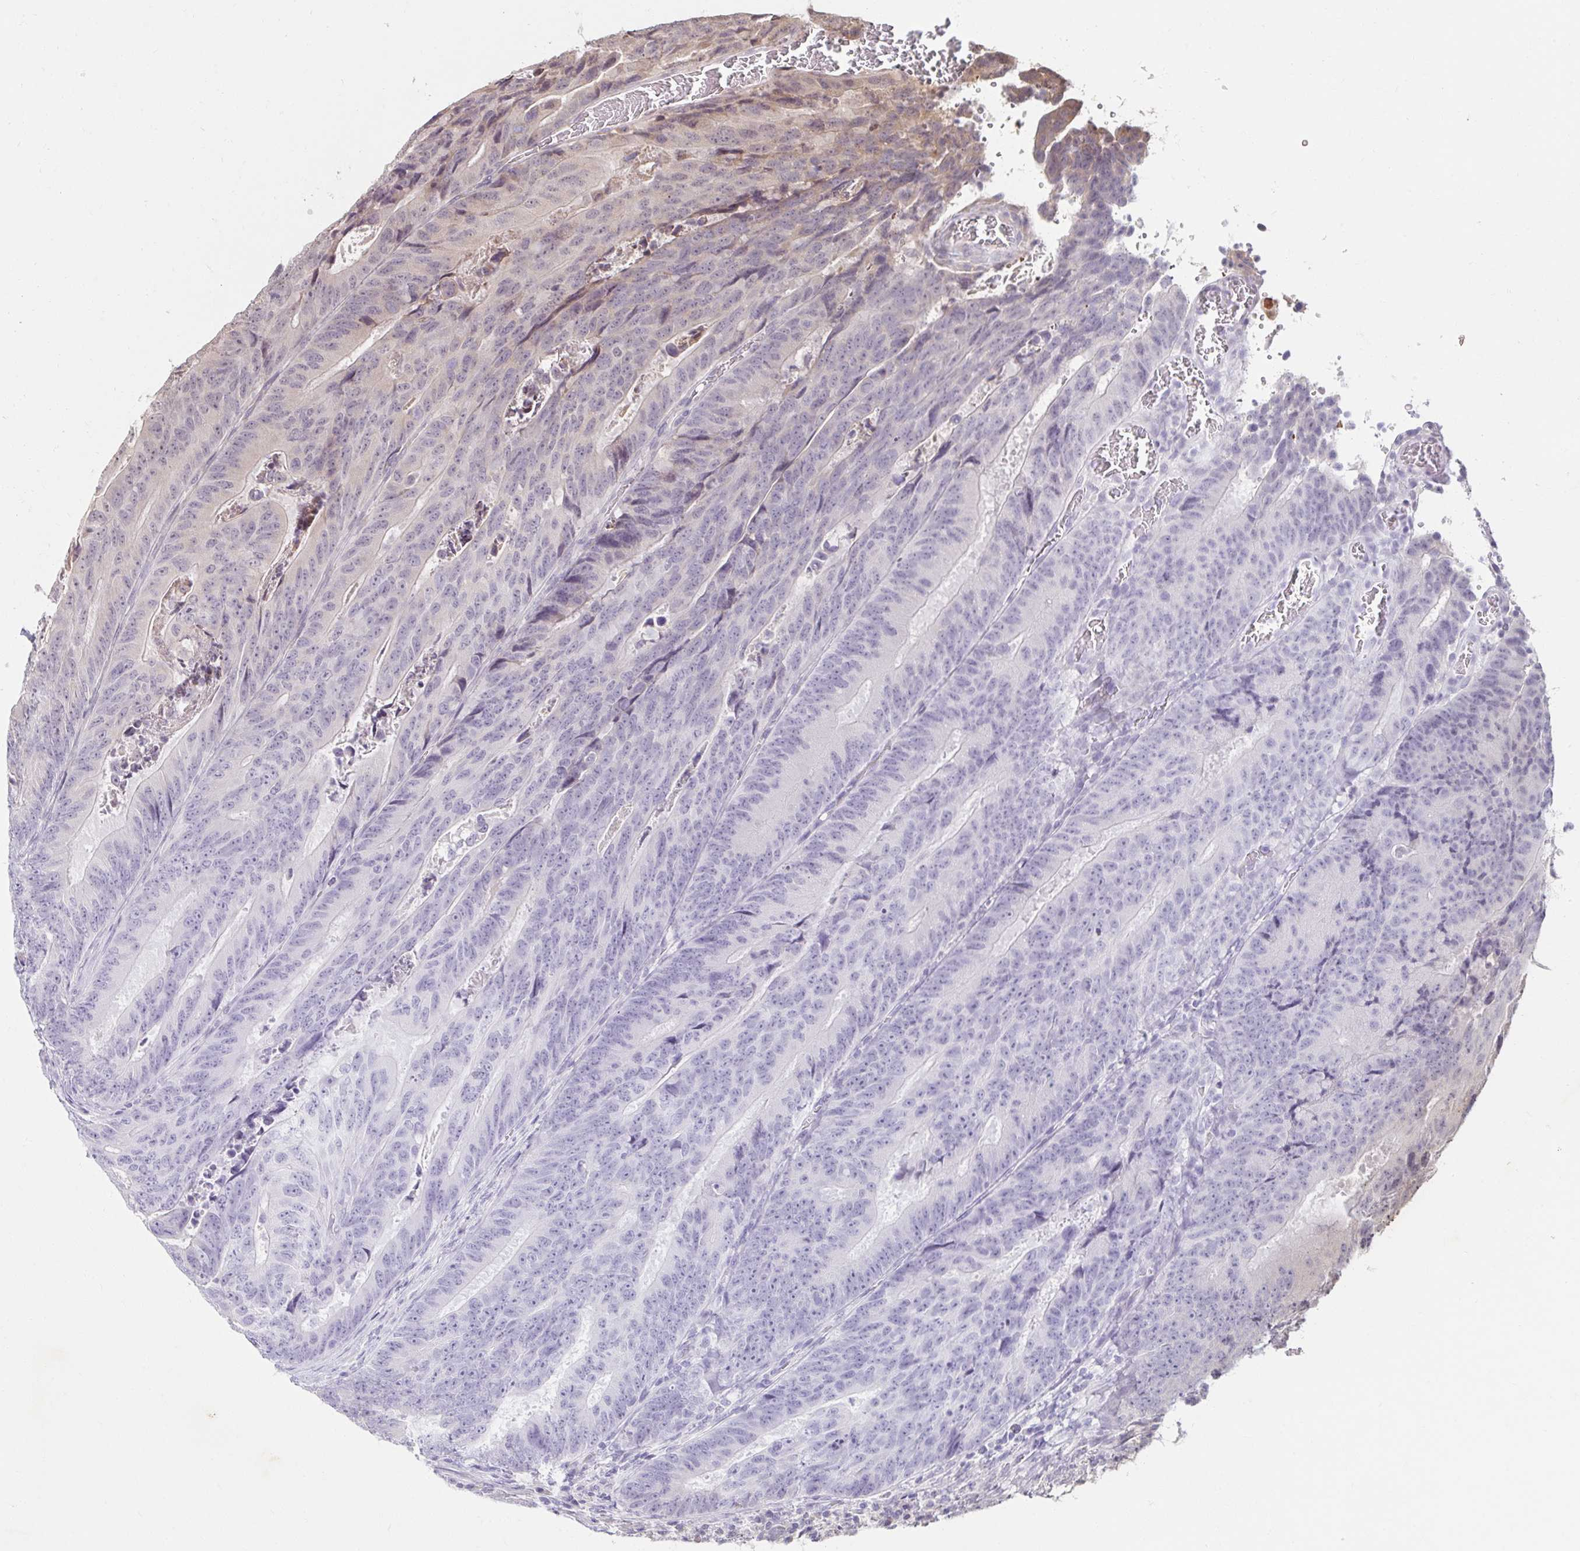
{"staining": {"intensity": "negative", "quantity": "none", "location": "none"}, "tissue": "colorectal cancer", "cell_type": "Tumor cells", "image_type": "cancer", "snomed": [{"axis": "morphology", "description": "Adenocarcinoma, NOS"}, {"axis": "topography", "description": "Colon"}], "caption": "Protein analysis of colorectal cancer (adenocarcinoma) demonstrates no significant positivity in tumor cells.", "gene": "DDN", "patient": {"sex": "female", "age": 48}}